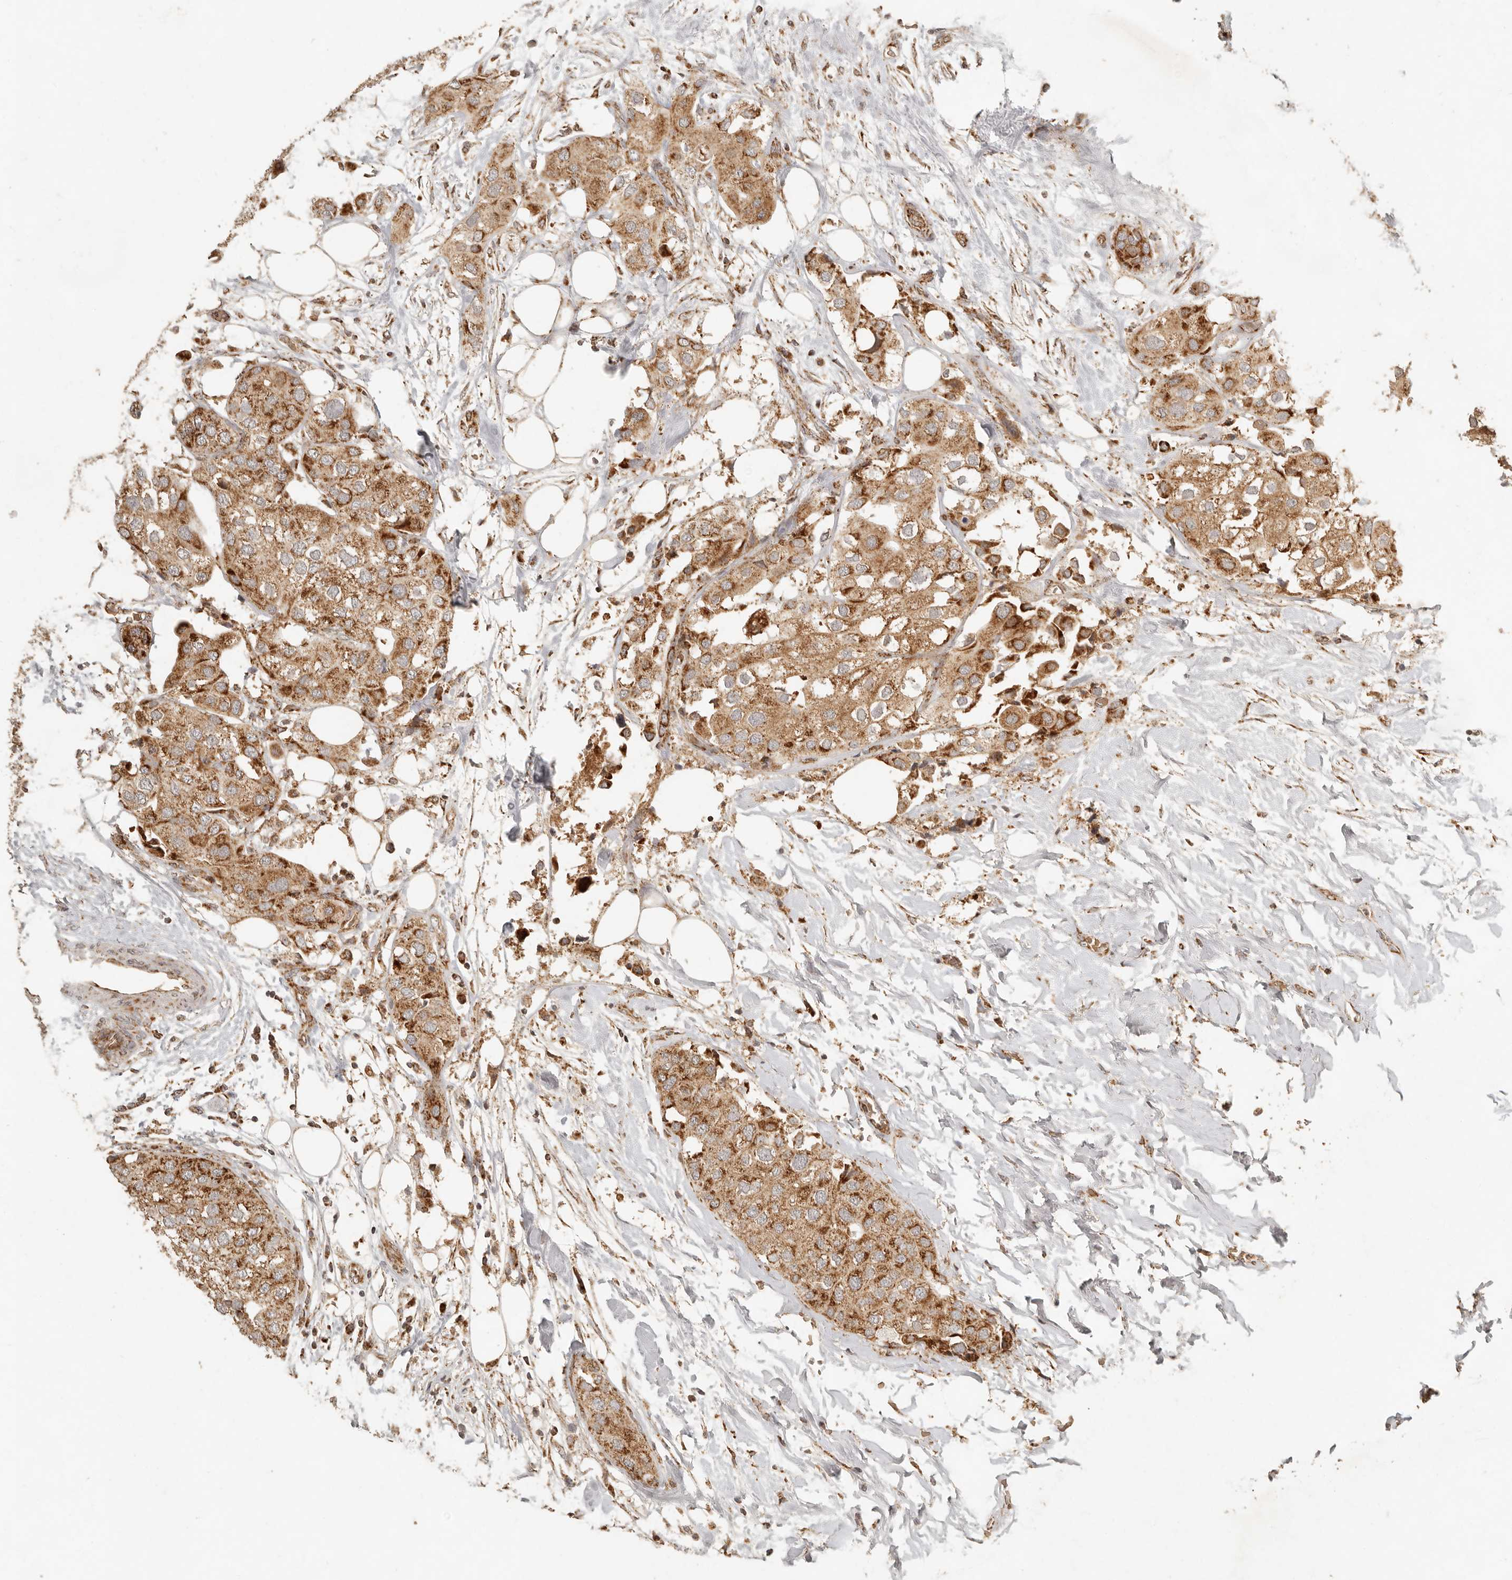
{"staining": {"intensity": "moderate", "quantity": ">75%", "location": "cytoplasmic/membranous"}, "tissue": "urothelial cancer", "cell_type": "Tumor cells", "image_type": "cancer", "snomed": [{"axis": "morphology", "description": "Urothelial carcinoma, High grade"}, {"axis": "topography", "description": "Urinary bladder"}], "caption": "There is medium levels of moderate cytoplasmic/membranous expression in tumor cells of urothelial cancer, as demonstrated by immunohistochemical staining (brown color).", "gene": "MRPL55", "patient": {"sex": "male", "age": 64}}